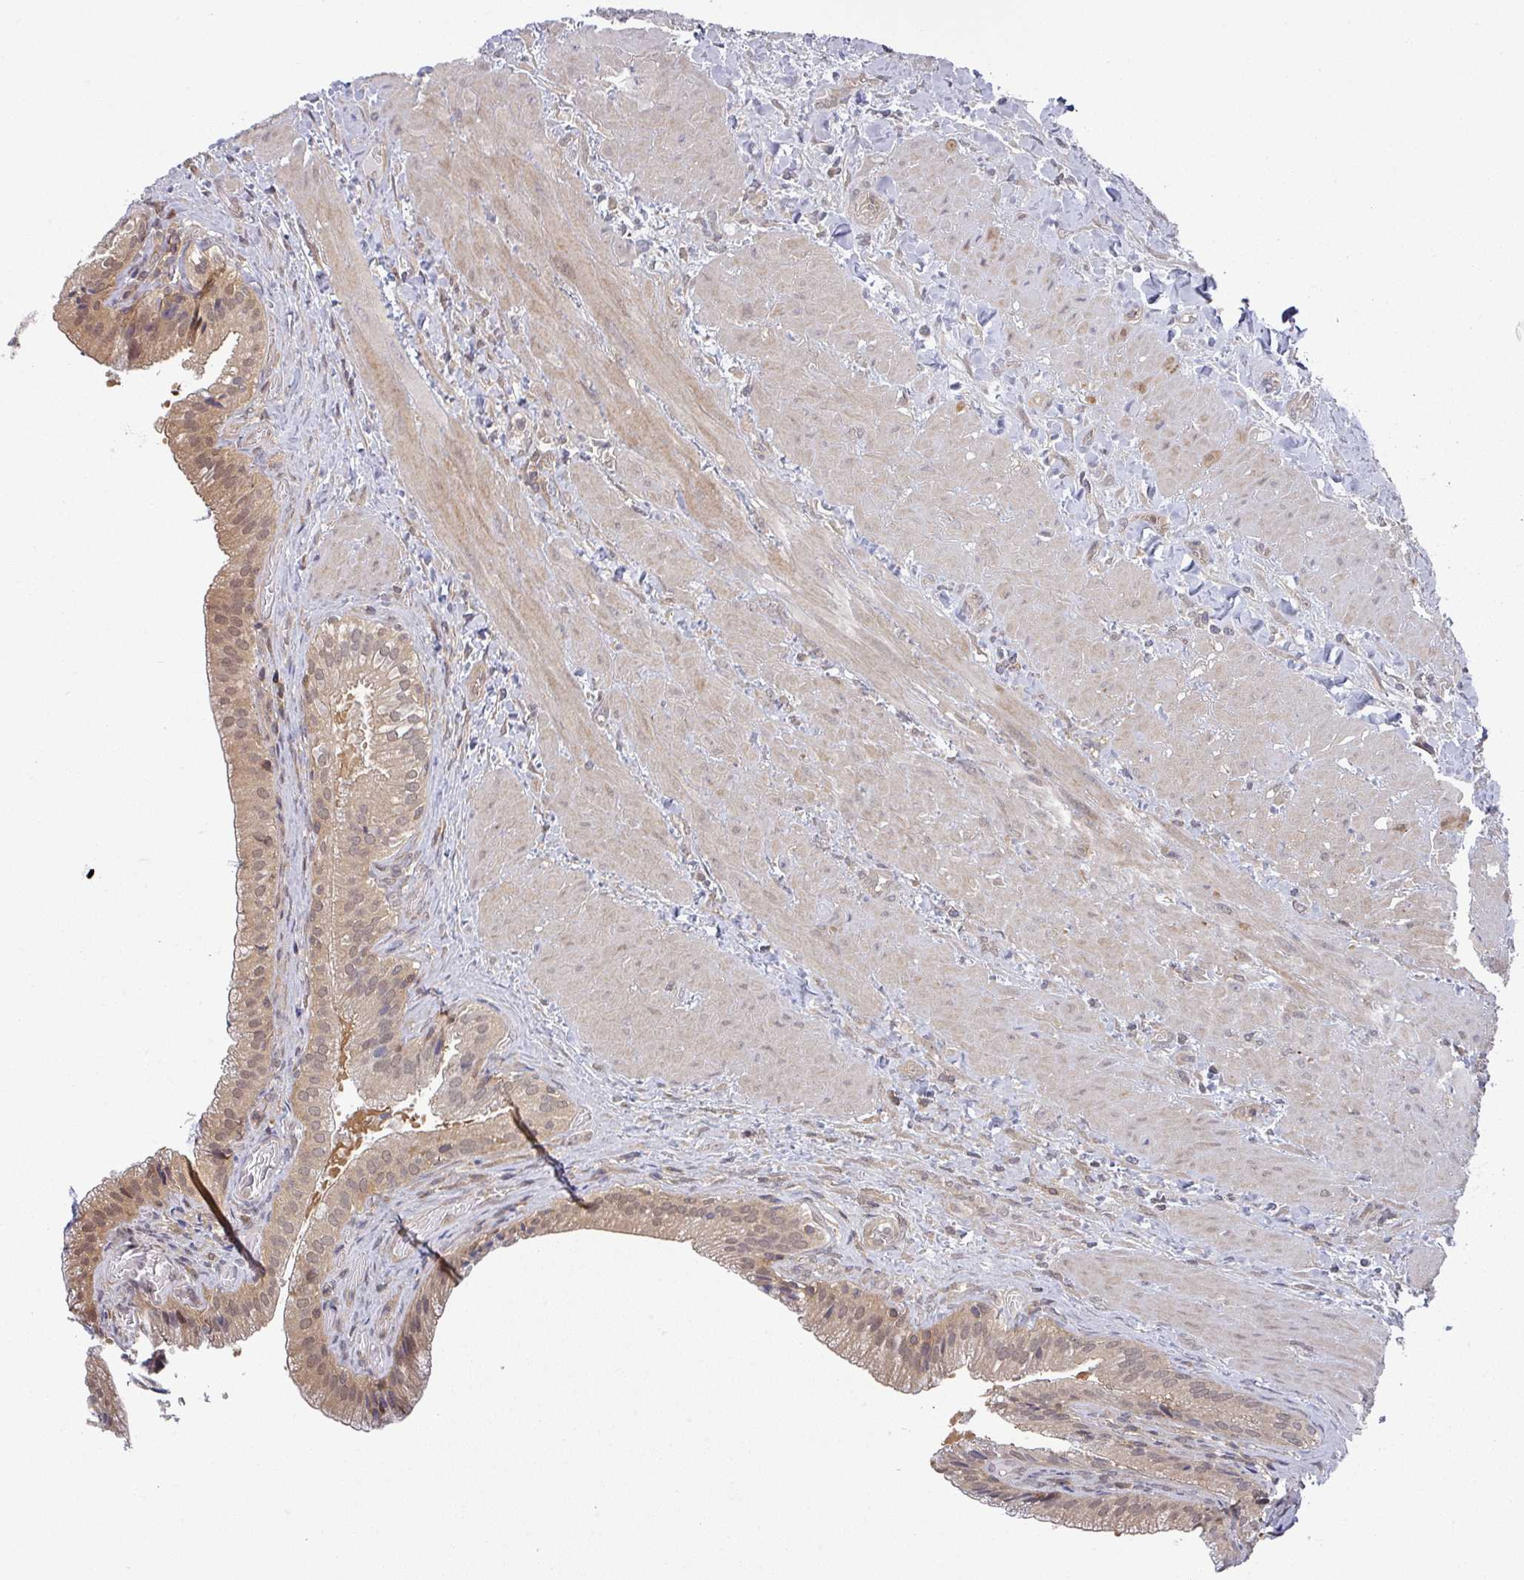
{"staining": {"intensity": "moderate", "quantity": "25%-75%", "location": "cytoplasmic/membranous,nuclear"}, "tissue": "gallbladder", "cell_type": "Glandular cells", "image_type": "normal", "snomed": [{"axis": "morphology", "description": "Normal tissue, NOS"}, {"axis": "topography", "description": "Gallbladder"}], "caption": "Immunohistochemistry (IHC) of unremarkable gallbladder exhibits medium levels of moderate cytoplasmic/membranous,nuclear positivity in about 25%-75% of glandular cells. Immunohistochemistry stains the protein in brown and the nuclei are stained blue.", "gene": "GOLGA7B", "patient": {"sex": "male", "age": 24}}